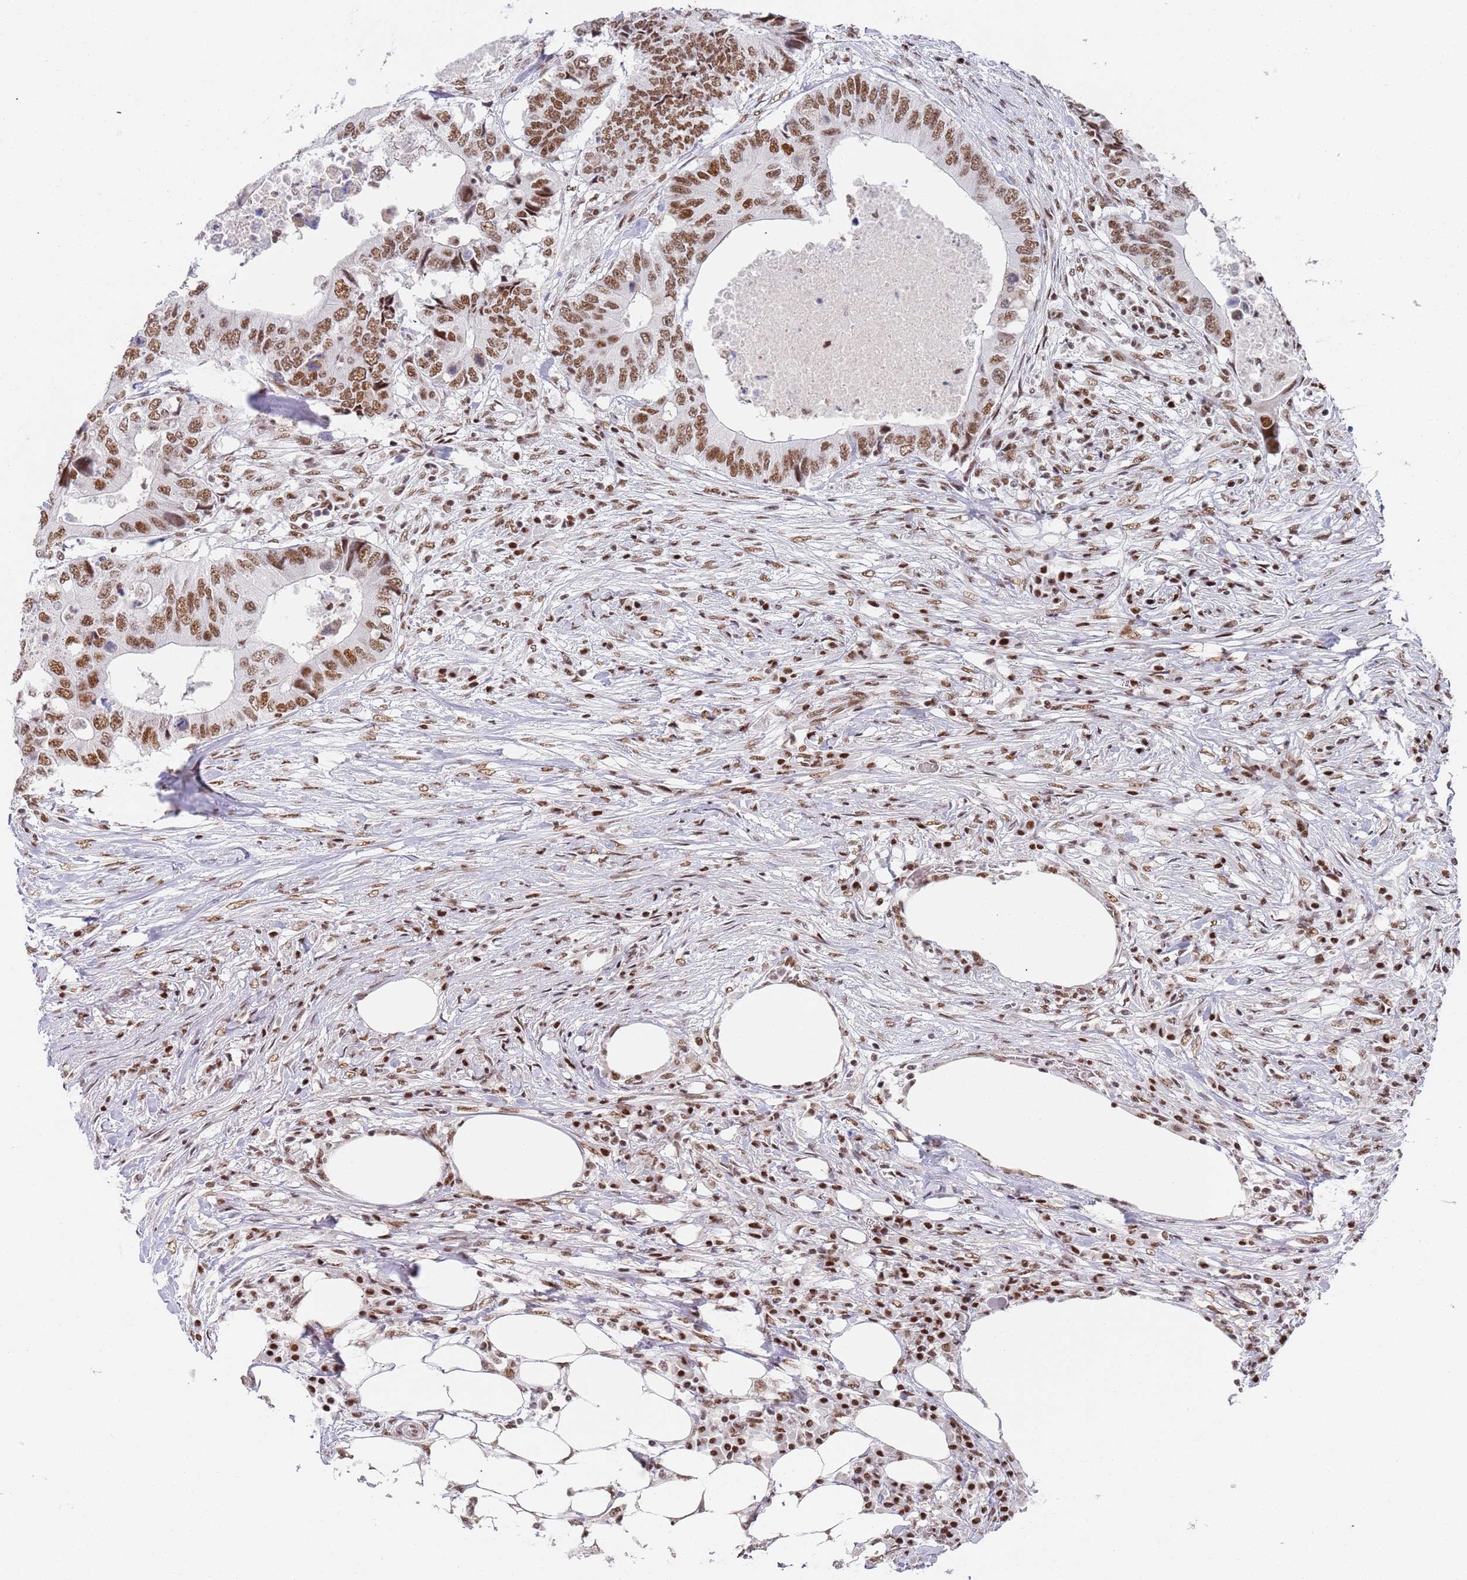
{"staining": {"intensity": "moderate", "quantity": ">75%", "location": "nuclear"}, "tissue": "colorectal cancer", "cell_type": "Tumor cells", "image_type": "cancer", "snomed": [{"axis": "morphology", "description": "Adenocarcinoma, NOS"}, {"axis": "topography", "description": "Colon"}], "caption": "Tumor cells demonstrate moderate nuclear expression in about >75% of cells in colorectal adenocarcinoma. Nuclei are stained in blue.", "gene": "AKAP8L", "patient": {"sex": "male", "age": 71}}